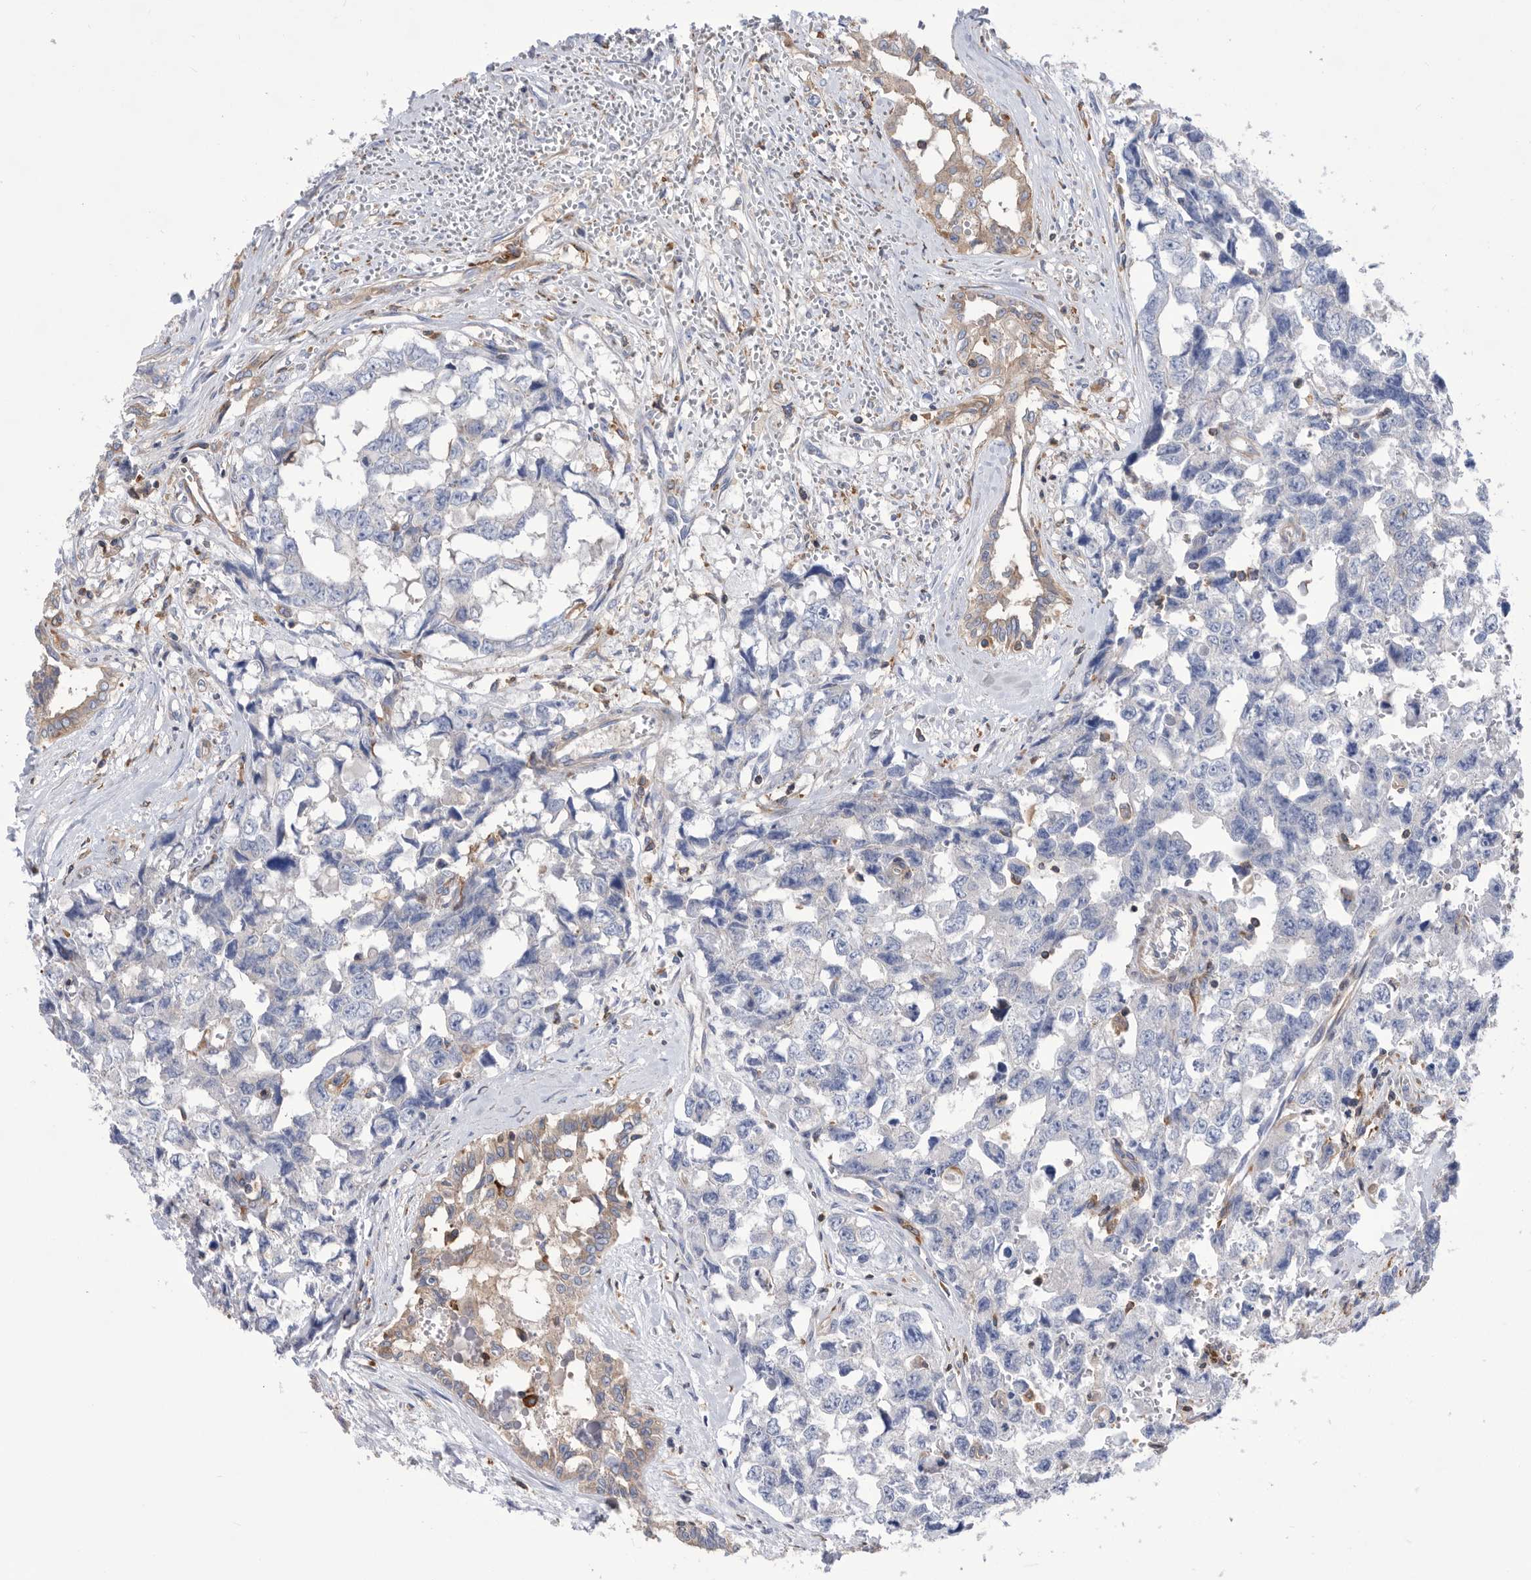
{"staining": {"intensity": "negative", "quantity": "none", "location": "none"}, "tissue": "testis cancer", "cell_type": "Tumor cells", "image_type": "cancer", "snomed": [{"axis": "morphology", "description": "Carcinoma, Embryonal, NOS"}, {"axis": "topography", "description": "Testis"}], "caption": "The photomicrograph demonstrates no staining of tumor cells in embryonal carcinoma (testis). The staining is performed using DAB (3,3'-diaminobenzidine) brown chromogen with nuclei counter-stained in using hematoxylin.", "gene": "SMG7", "patient": {"sex": "male", "age": 31}}